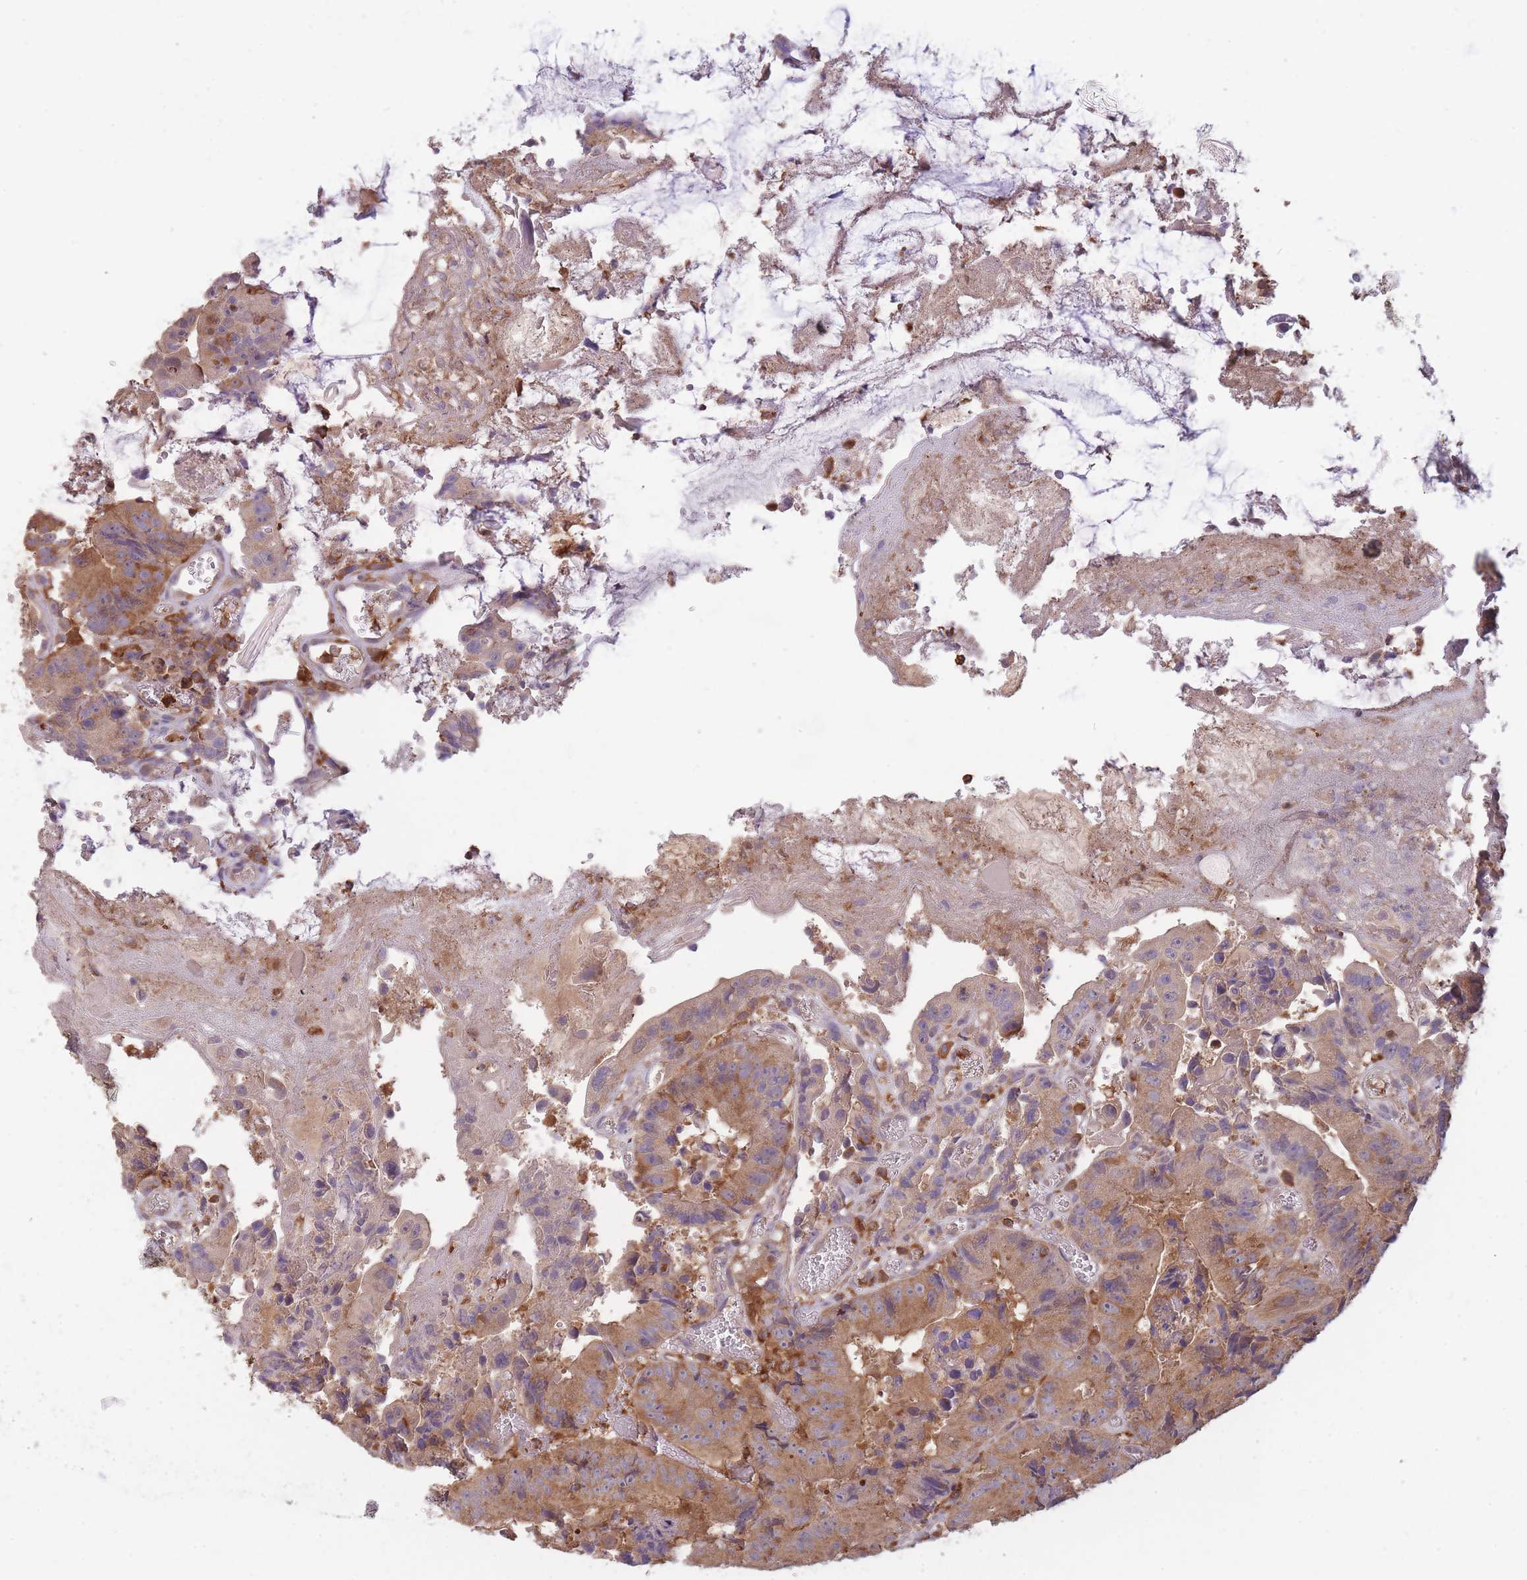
{"staining": {"intensity": "moderate", "quantity": ">75%", "location": "cytoplasmic/membranous"}, "tissue": "colorectal cancer", "cell_type": "Tumor cells", "image_type": "cancer", "snomed": [{"axis": "morphology", "description": "Adenocarcinoma, NOS"}, {"axis": "topography", "description": "Colon"}], "caption": "IHC micrograph of neoplastic tissue: human colorectal cancer stained using IHC exhibits medium levels of moderate protein expression localized specifically in the cytoplasmic/membranous of tumor cells, appearing as a cytoplasmic/membranous brown color.", "gene": "GMIP", "patient": {"sex": "female", "age": 86}}